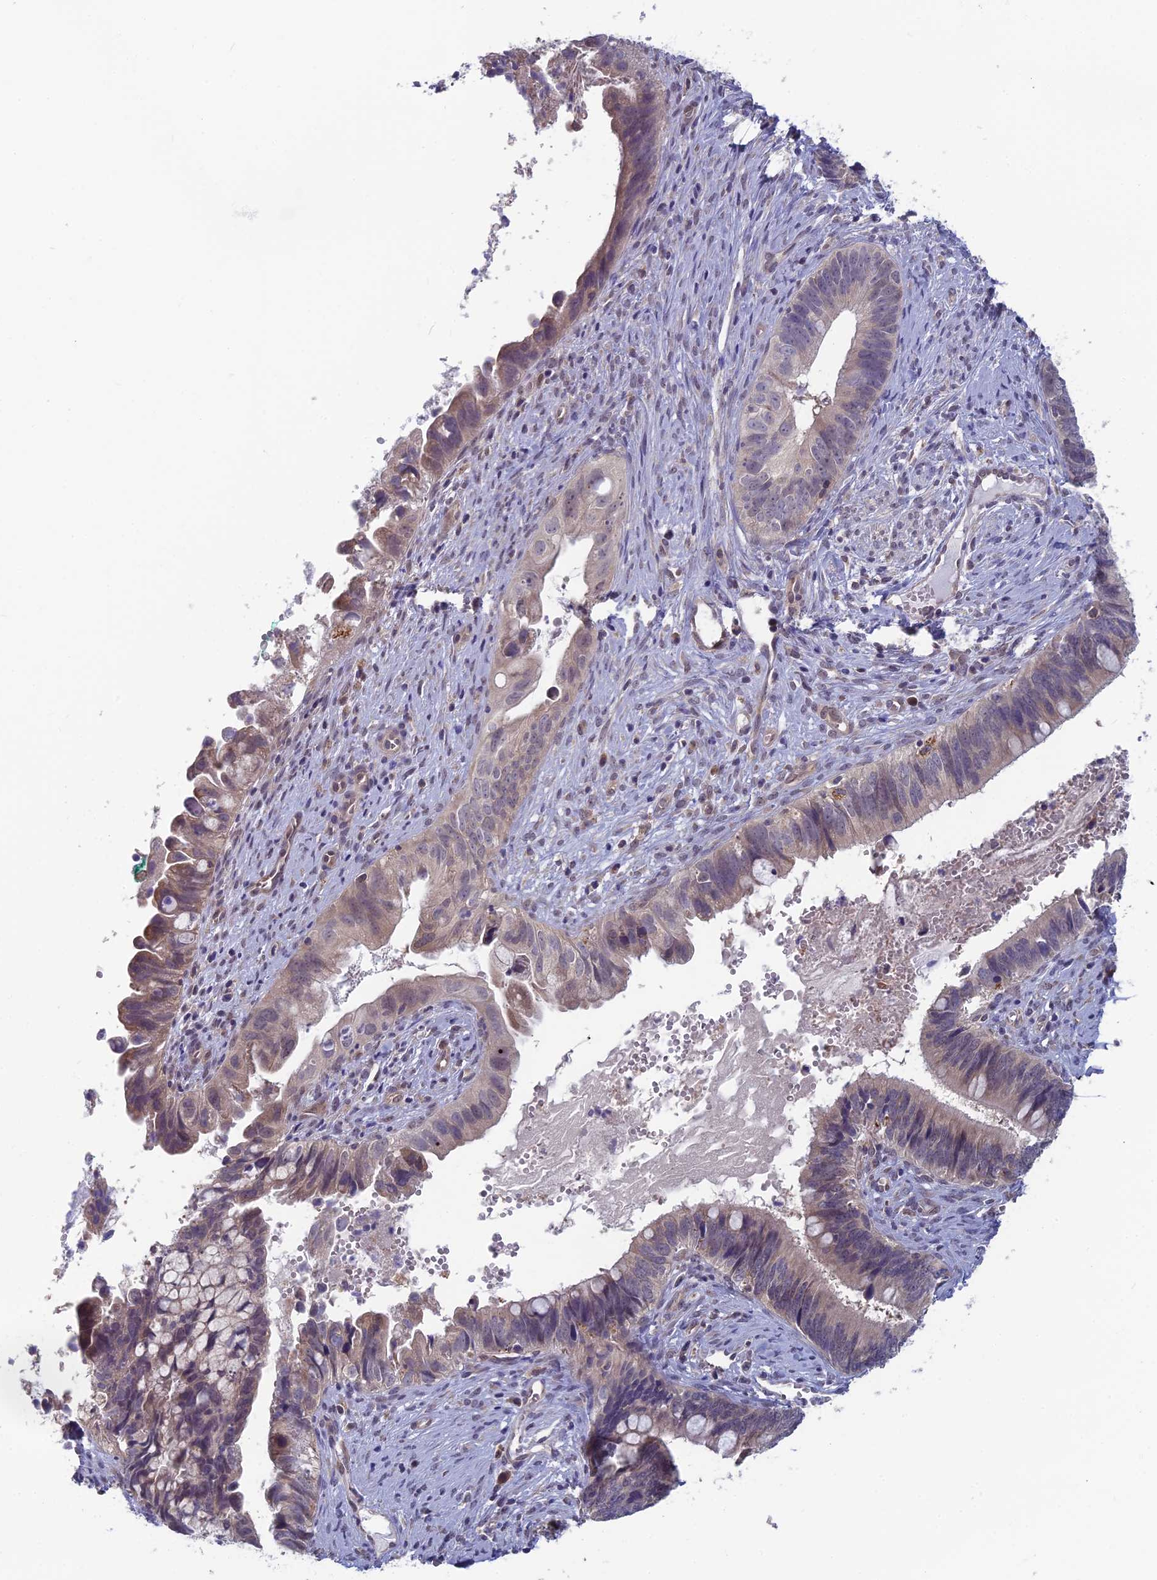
{"staining": {"intensity": "weak", "quantity": "<25%", "location": "cytoplasmic/membranous"}, "tissue": "cervical cancer", "cell_type": "Tumor cells", "image_type": "cancer", "snomed": [{"axis": "morphology", "description": "Adenocarcinoma, NOS"}, {"axis": "topography", "description": "Cervix"}], "caption": "Cervical cancer stained for a protein using IHC exhibits no expression tumor cells.", "gene": "MRI1", "patient": {"sex": "female", "age": 42}}